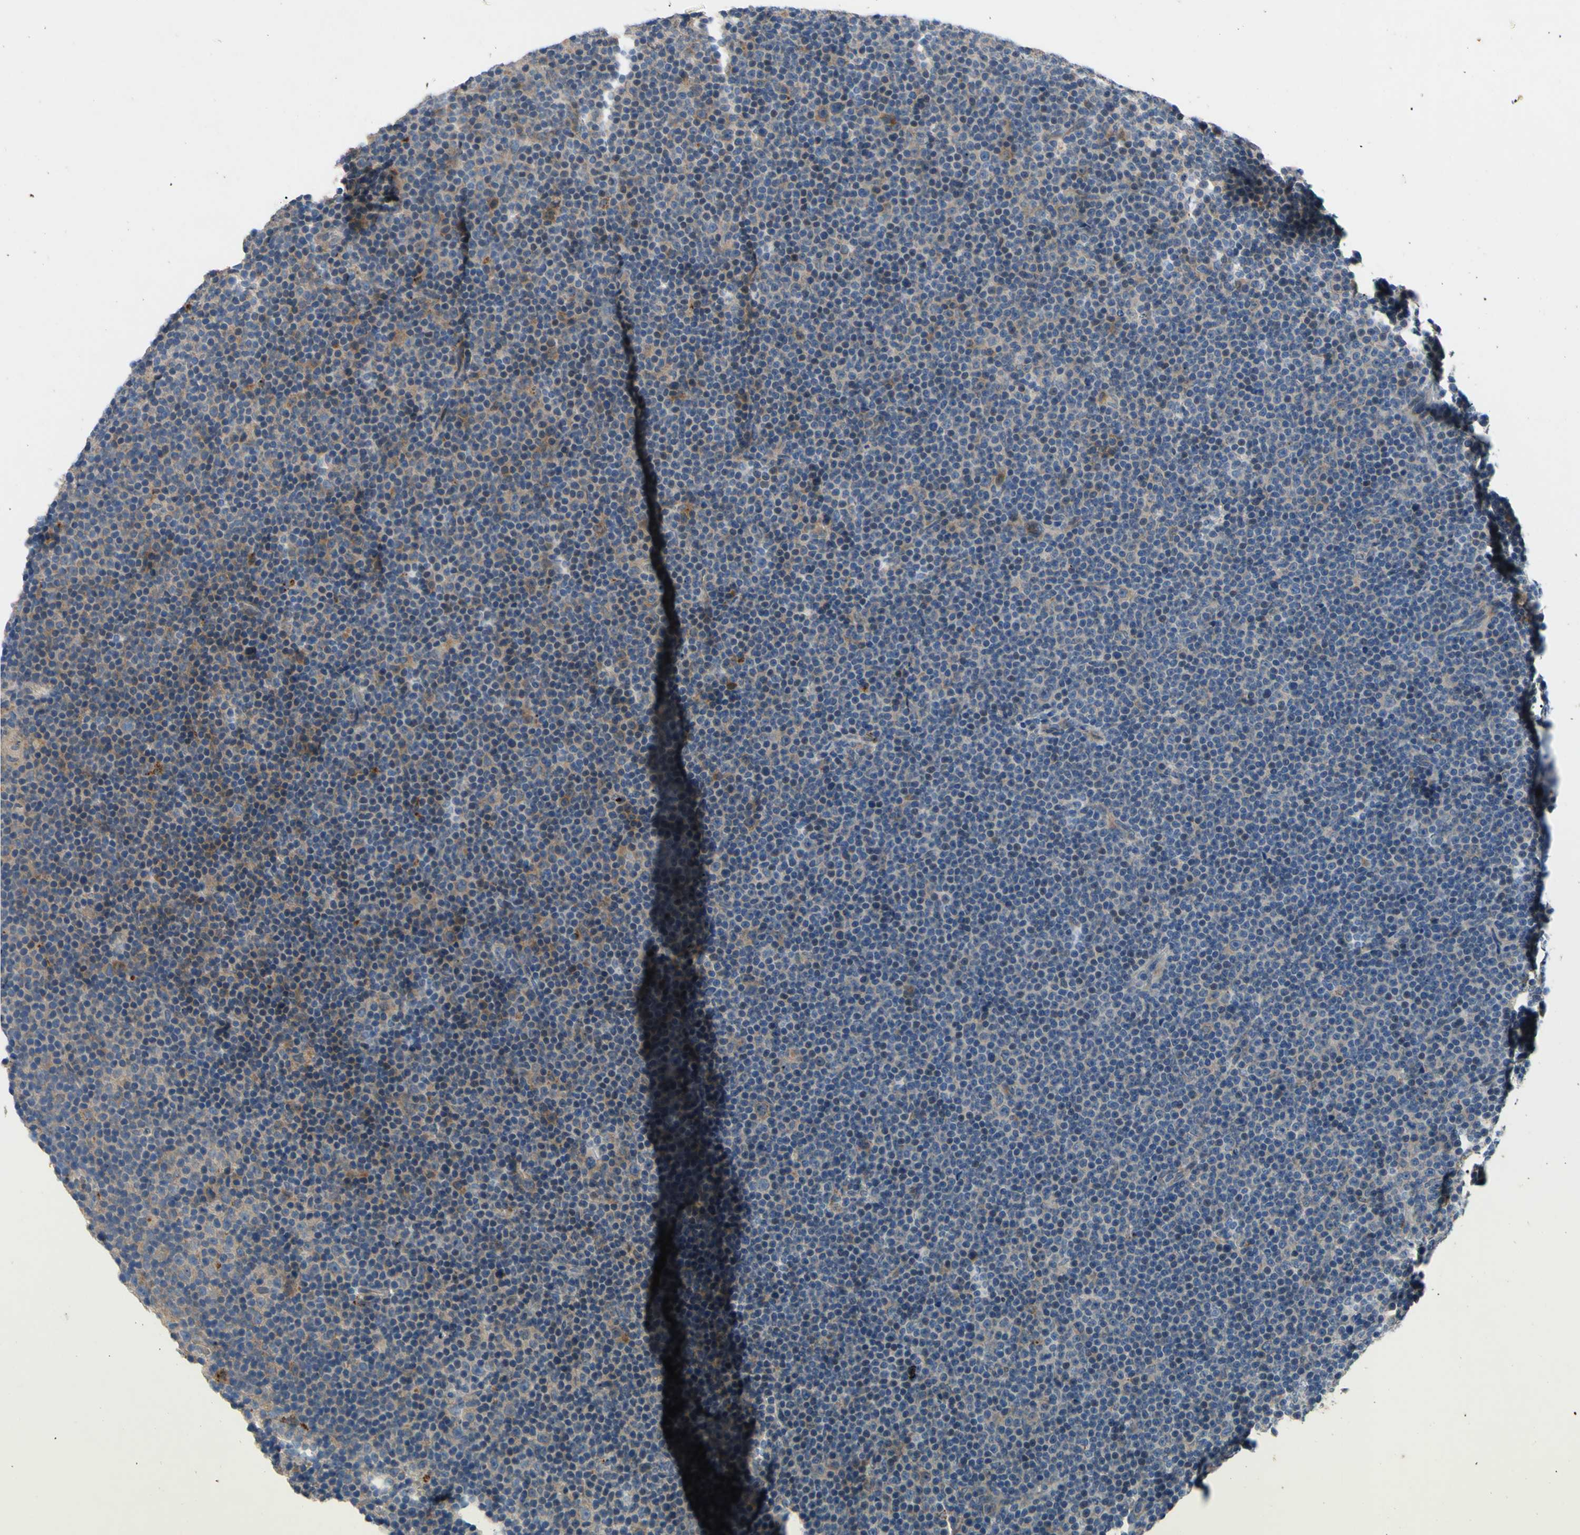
{"staining": {"intensity": "weak", "quantity": "<25%", "location": "cytoplasmic/membranous"}, "tissue": "lymphoma", "cell_type": "Tumor cells", "image_type": "cancer", "snomed": [{"axis": "morphology", "description": "Malignant lymphoma, non-Hodgkin's type, Low grade"}, {"axis": "topography", "description": "Lymph node"}], "caption": "Immunohistochemistry micrograph of lymphoma stained for a protein (brown), which demonstrates no positivity in tumor cells. The staining is performed using DAB brown chromogen with nuclei counter-stained in using hematoxylin.", "gene": "HILPDA", "patient": {"sex": "female", "age": 67}}